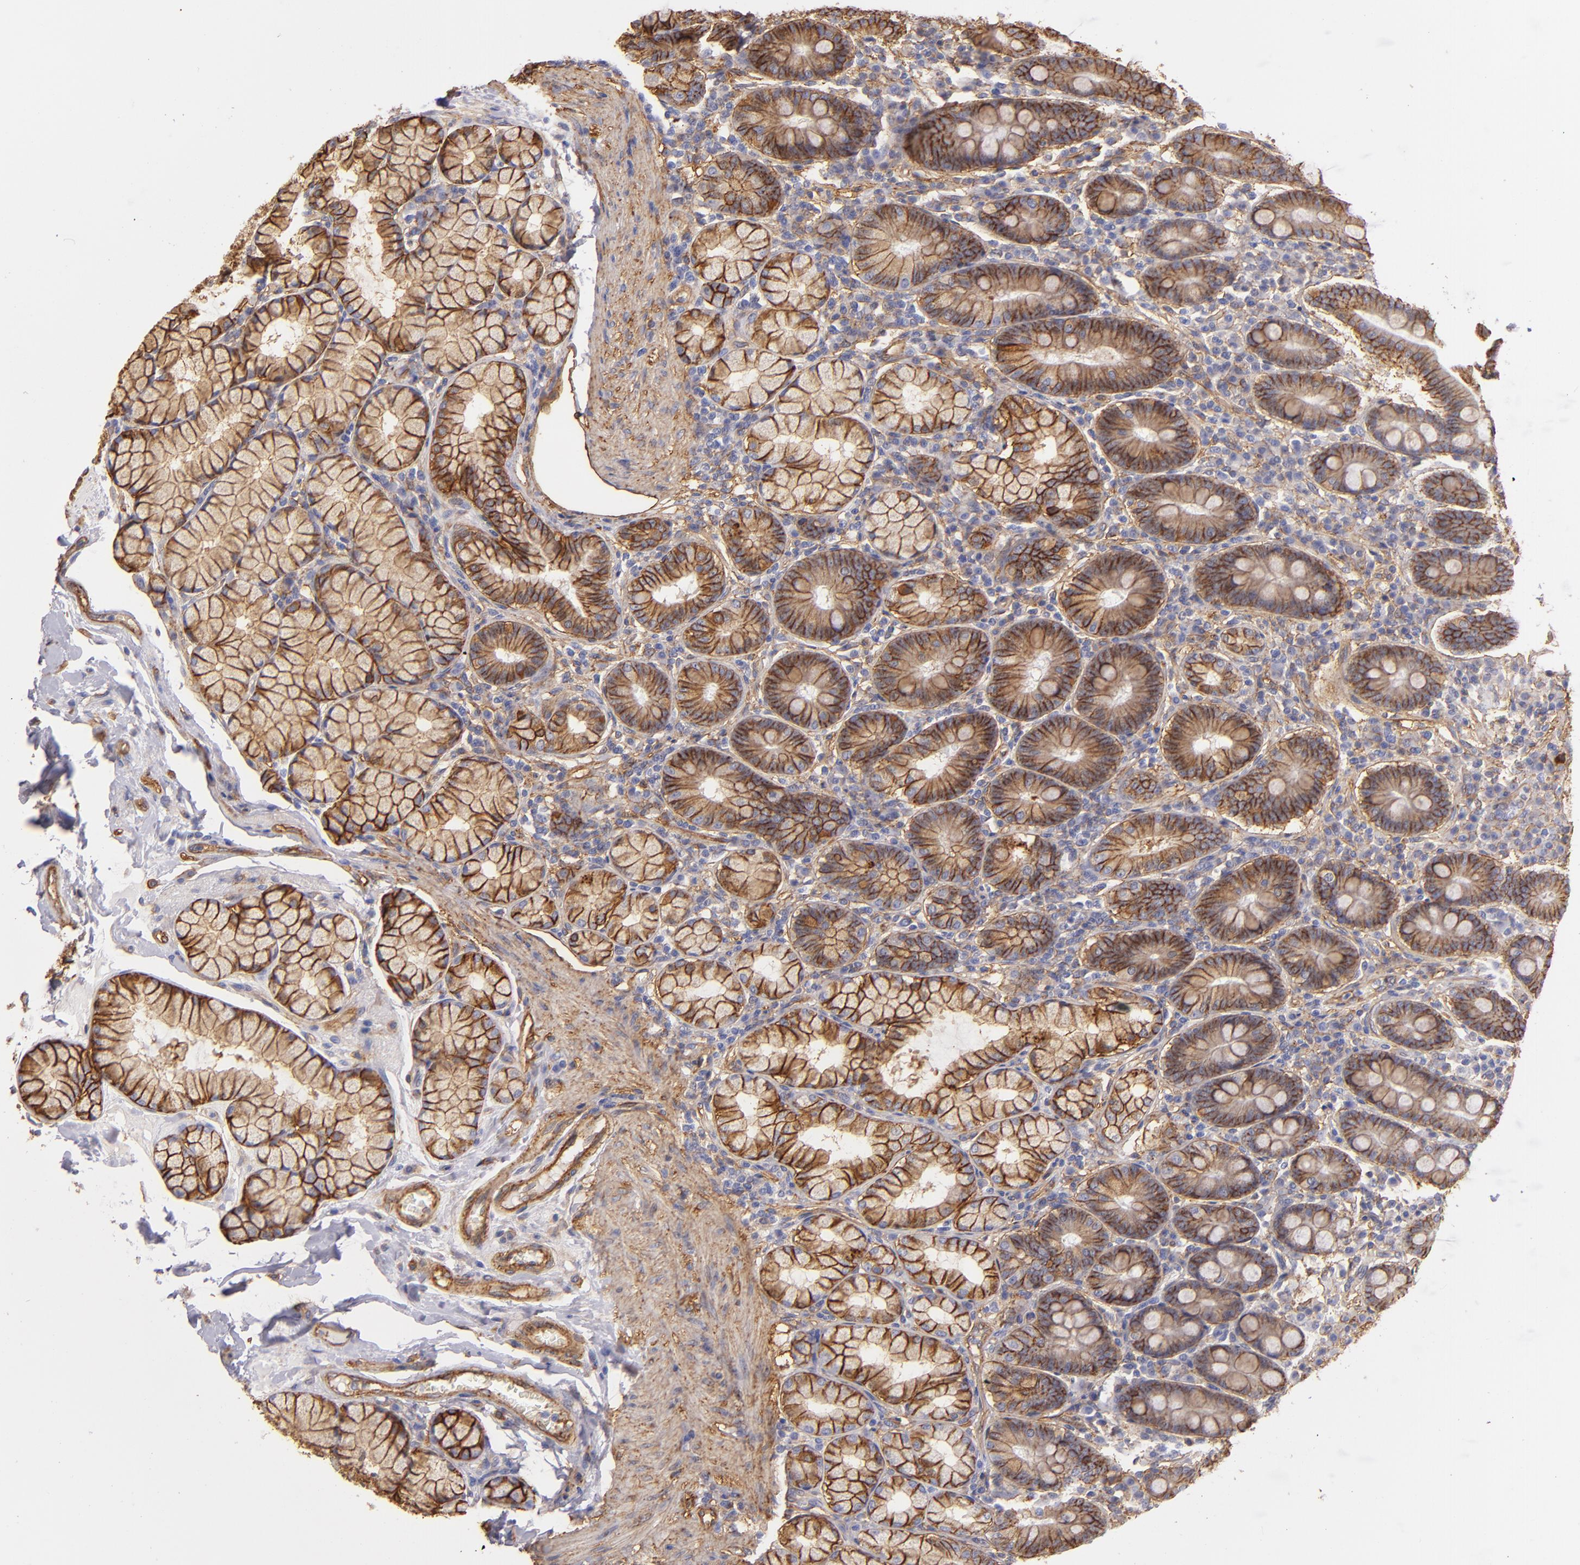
{"staining": {"intensity": "strong", "quantity": ">75%", "location": "cytoplasmic/membranous"}, "tissue": "duodenum", "cell_type": "Glandular cells", "image_type": "normal", "snomed": [{"axis": "morphology", "description": "Normal tissue, NOS"}, {"axis": "topography", "description": "Duodenum"}], "caption": "Immunohistochemical staining of unremarkable duodenum exhibits >75% levels of strong cytoplasmic/membranous protein expression in about >75% of glandular cells.", "gene": "CD151", "patient": {"sex": "male", "age": 50}}